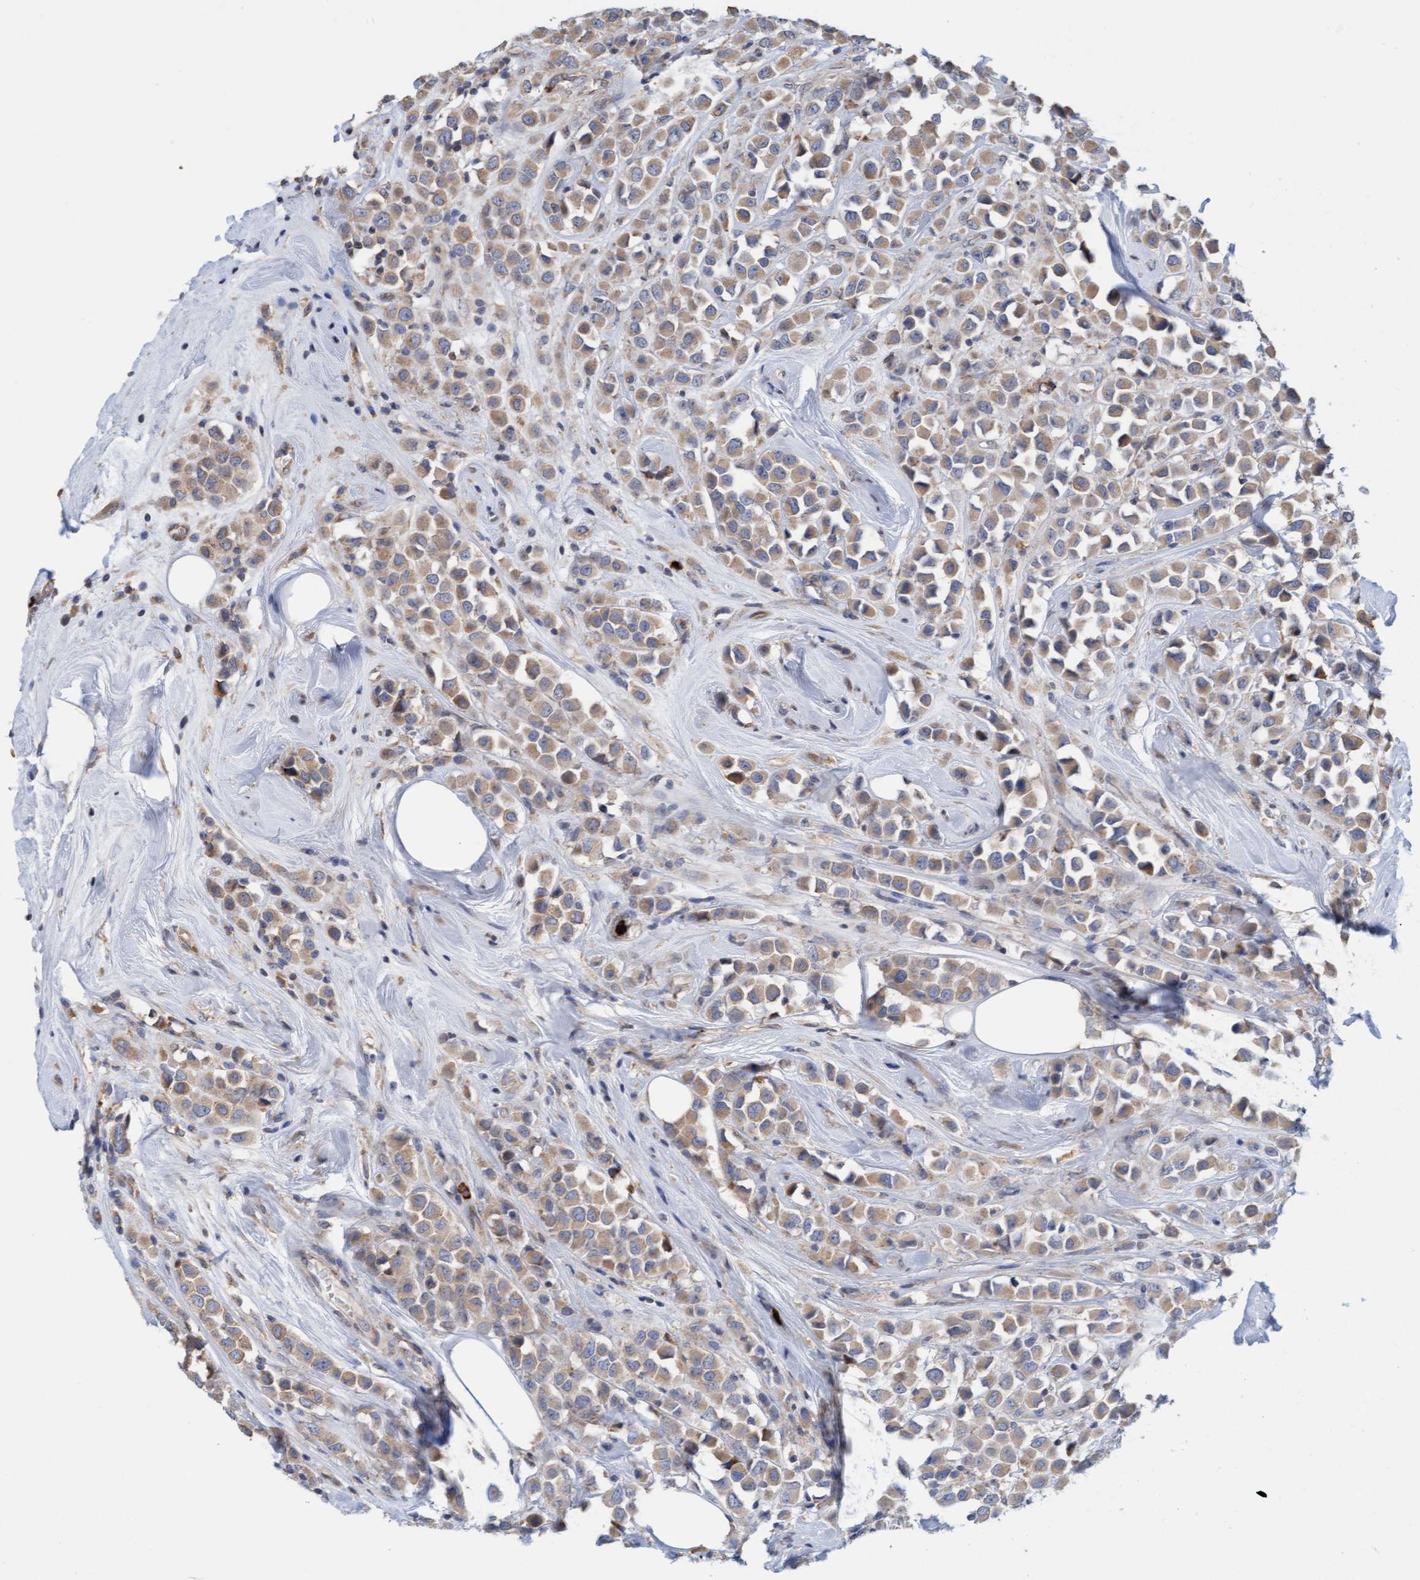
{"staining": {"intensity": "weak", "quantity": ">75%", "location": "cytoplasmic/membranous"}, "tissue": "breast cancer", "cell_type": "Tumor cells", "image_type": "cancer", "snomed": [{"axis": "morphology", "description": "Duct carcinoma"}, {"axis": "topography", "description": "Breast"}], "caption": "This histopathology image displays immunohistochemistry staining of human breast cancer, with low weak cytoplasmic/membranous staining in about >75% of tumor cells.", "gene": "MMP8", "patient": {"sex": "female", "age": 61}}